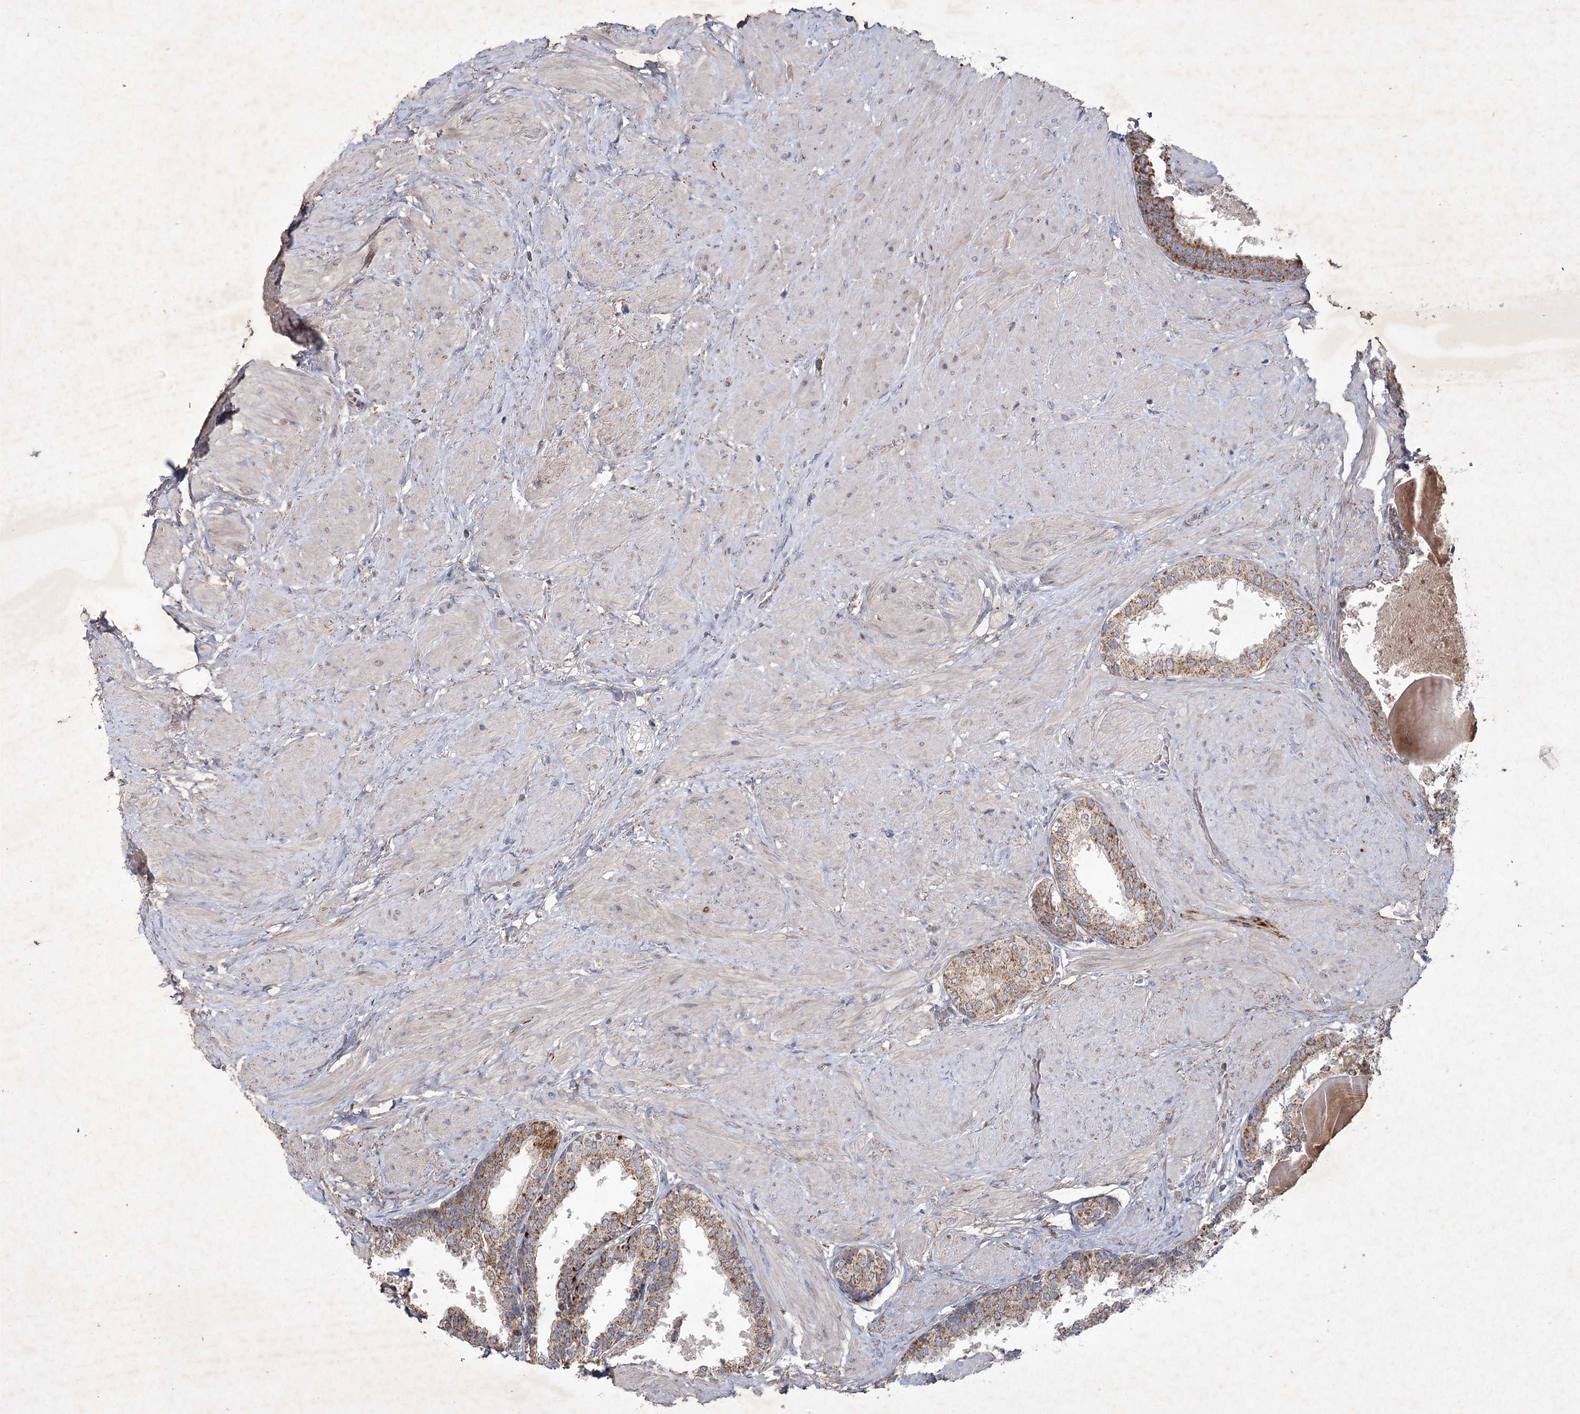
{"staining": {"intensity": "moderate", "quantity": ">75%", "location": "cytoplasmic/membranous"}, "tissue": "prostate", "cell_type": "Glandular cells", "image_type": "normal", "snomed": [{"axis": "morphology", "description": "Normal tissue, NOS"}, {"axis": "topography", "description": "Prostate"}], "caption": "Glandular cells reveal medium levels of moderate cytoplasmic/membranous positivity in approximately >75% of cells in benign human prostate.", "gene": "MRPL44", "patient": {"sex": "male", "age": 48}}